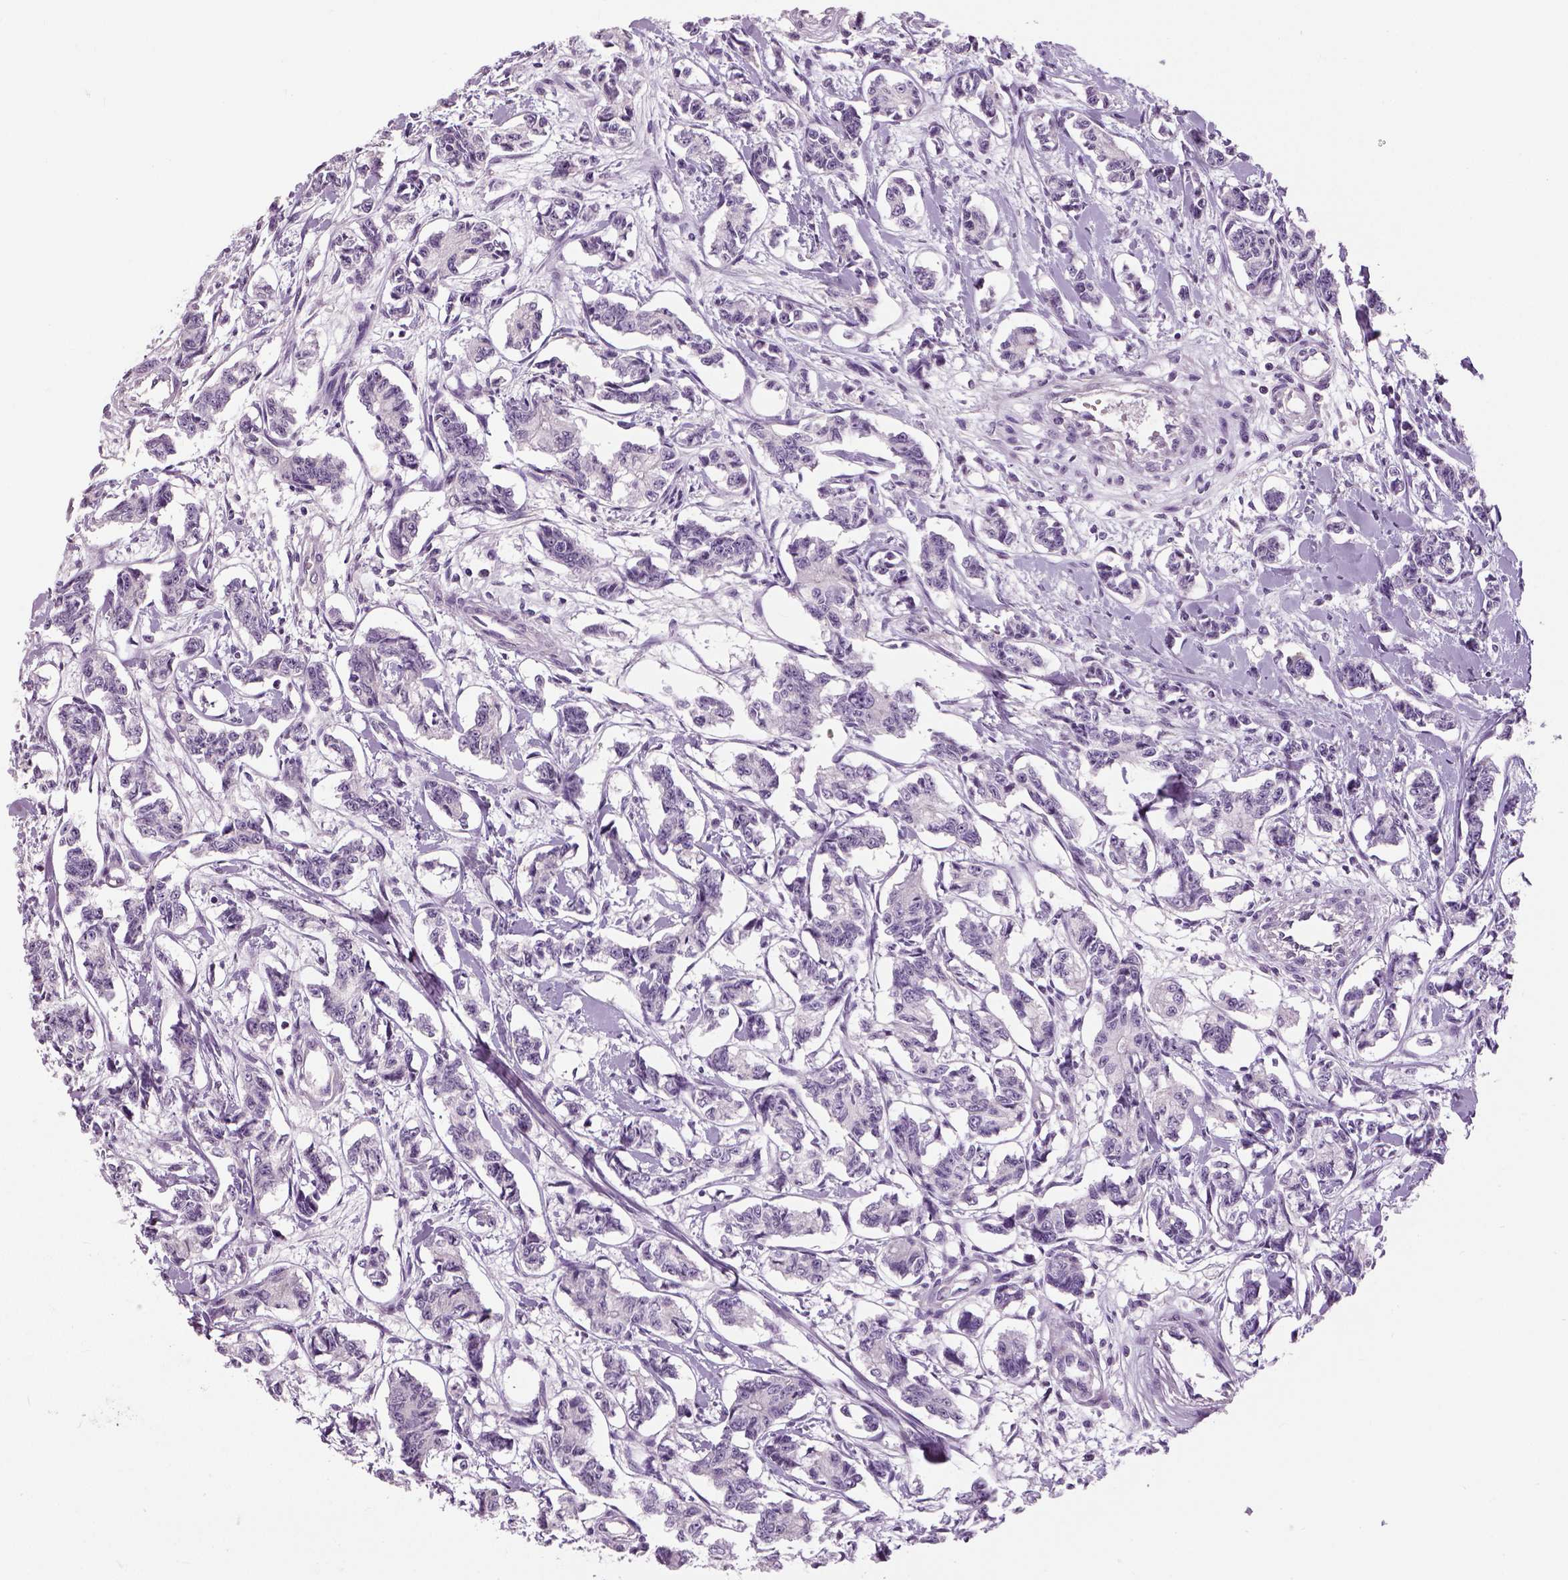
{"staining": {"intensity": "negative", "quantity": "none", "location": "none"}, "tissue": "carcinoid", "cell_type": "Tumor cells", "image_type": "cancer", "snomed": [{"axis": "morphology", "description": "Carcinoid, malignant, NOS"}, {"axis": "topography", "description": "Kidney"}], "caption": "Tumor cells are negative for protein expression in human carcinoid.", "gene": "NECAB1", "patient": {"sex": "female", "age": 41}}